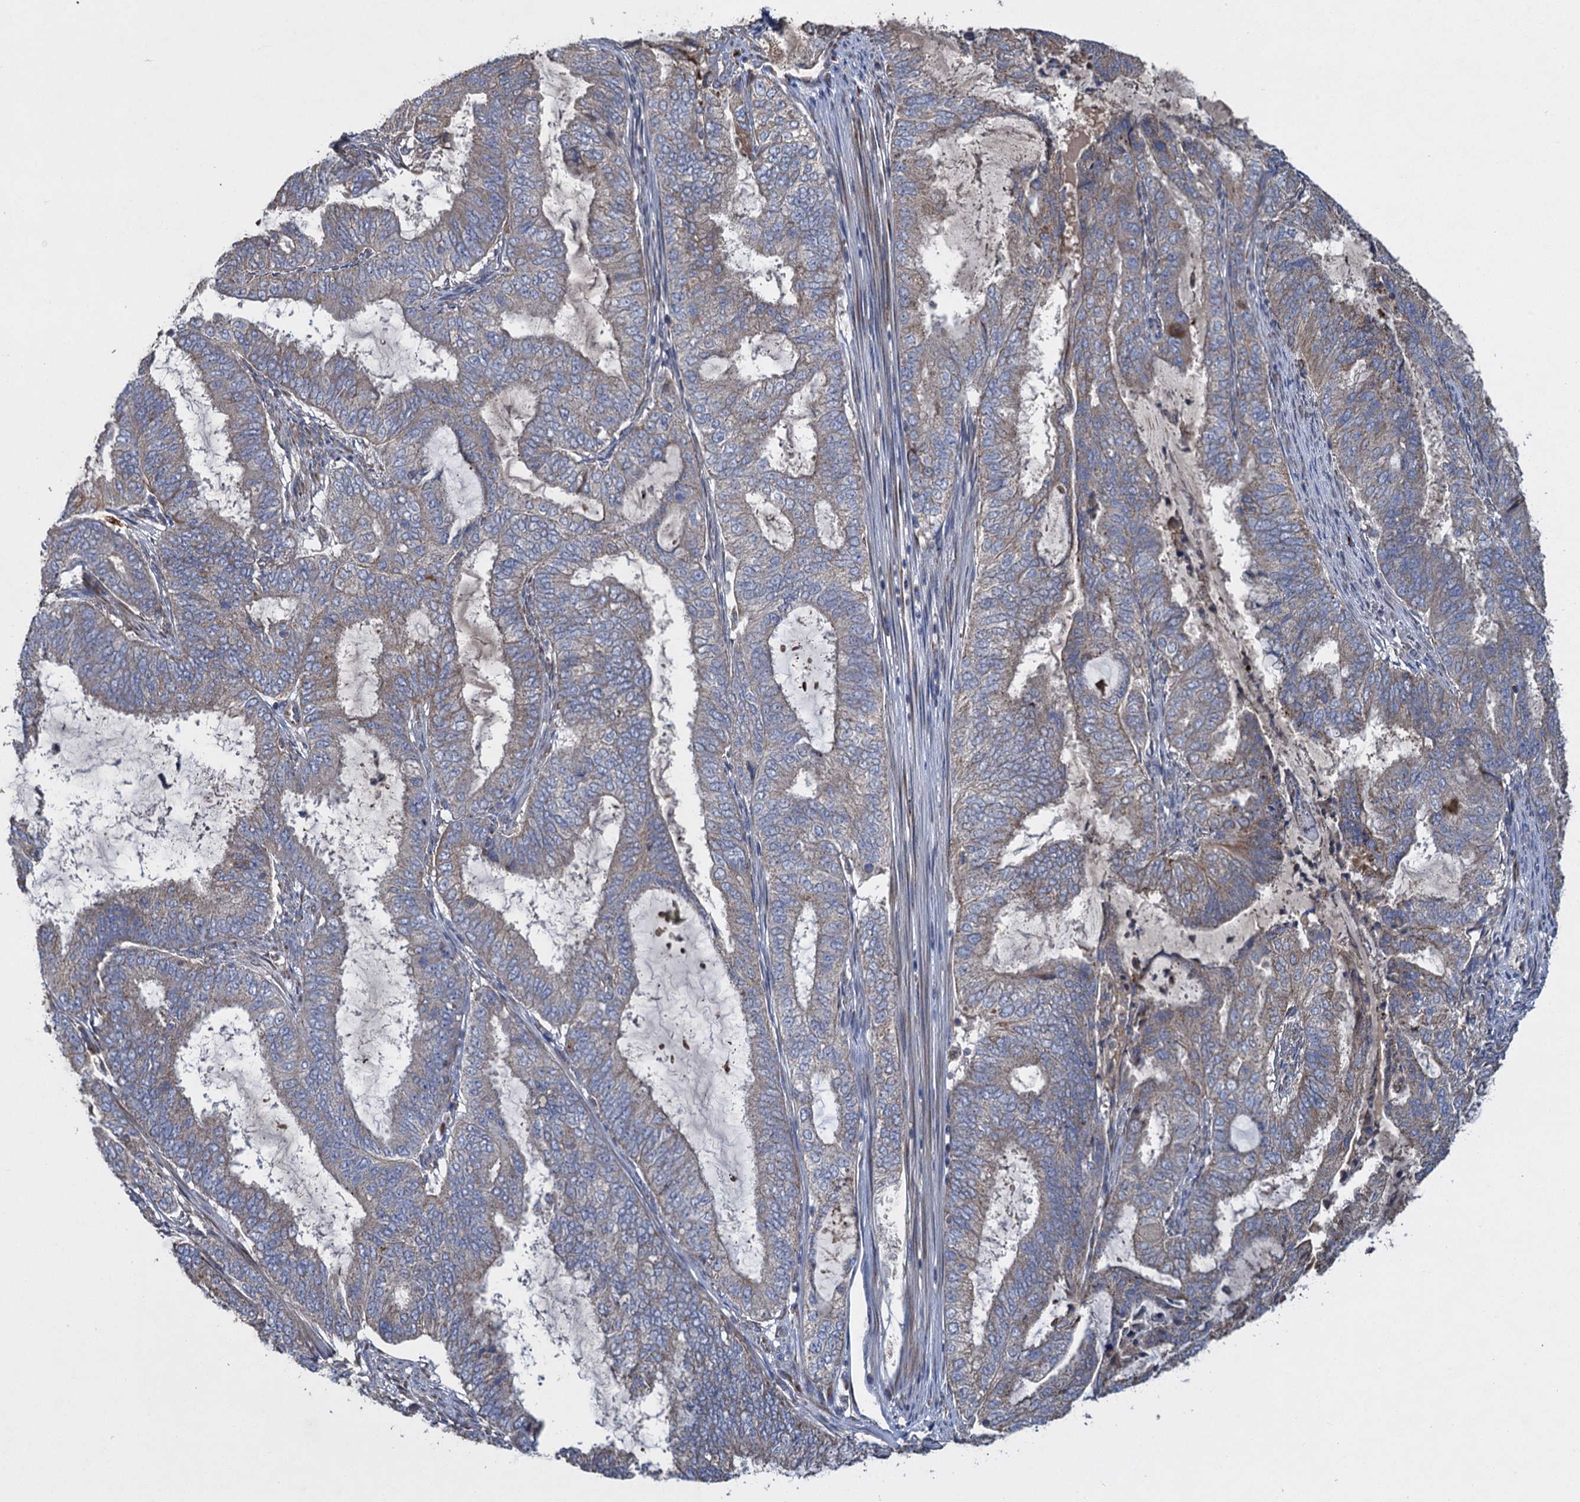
{"staining": {"intensity": "weak", "quantity": "<25%", "location": "cytoplasmic/membranous"}, "tissue": "endometrial cancer", "cell_type": "Tumor cells", "image_type": "cancer", "snomed": [{"axis": "morphology", "description": "Adenocarcinoma, NOS"}, {"axis": "topography", "description": "Endometrium"}], "caption": "Immunohistochemical staining of human endometrial cancer (adenocarcinoma) reveals no significant staining in tumor cells.", "gene": "TXNDC11", "patient": {"sex": "female", "age": 51}}